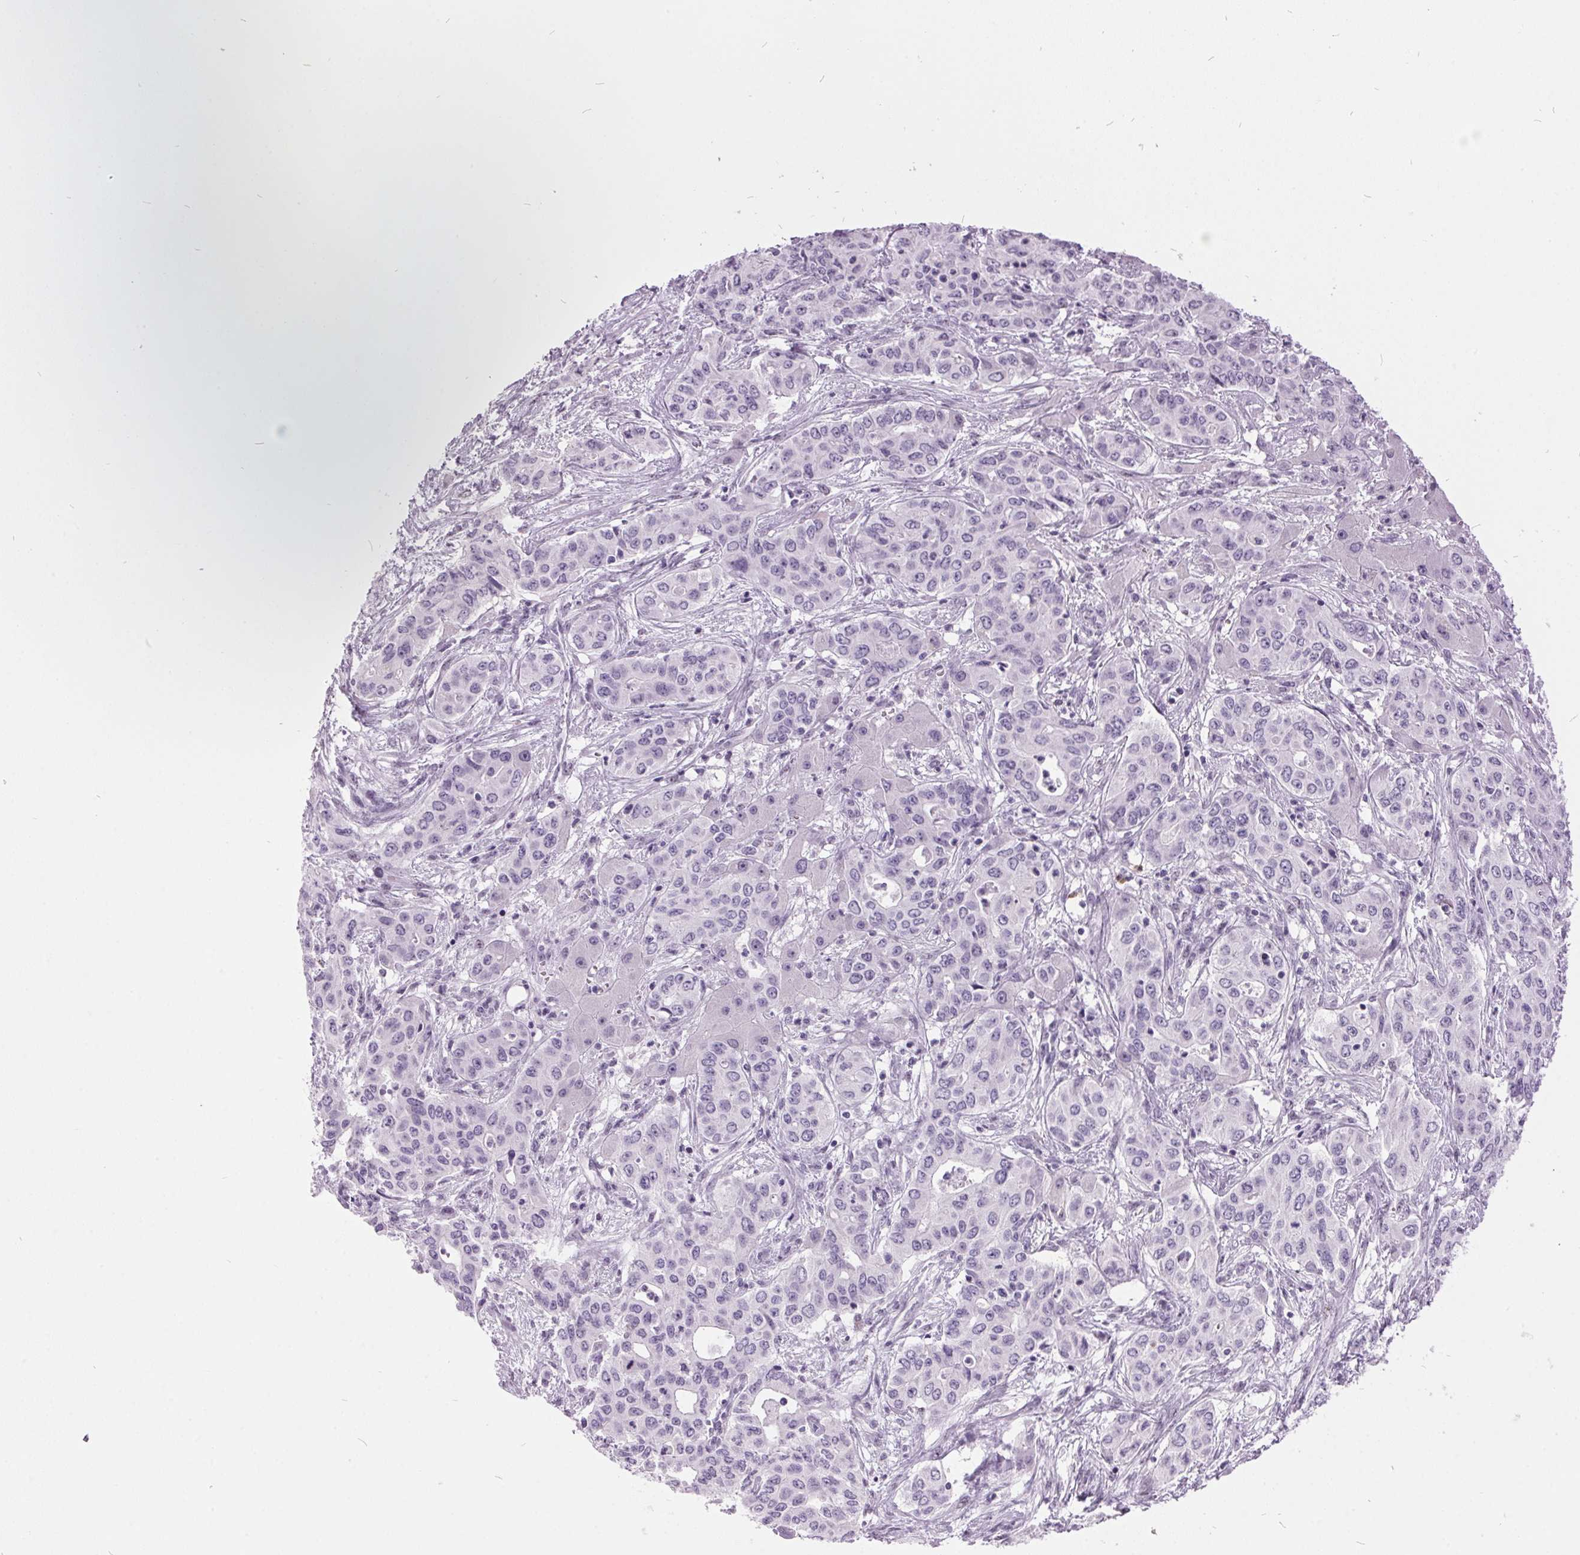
{"staining": {"intensity": "negative", "quantity": "none", "location": "none"}, "tissue": "liver cancer", "cell_type": "Tumor cells", "image_type": "cancer", "snomed": [{"axis": "morphology", "description": "Cholangiocarcinoma"}, {"axis": "topography", "description": "Liver"}], "caption": "Immunohistochemistry photomicrograph of liver cancer stained for a protein (brown), which displays no expression in tumor cells.", "gene": "ODAD2", "patient": {"sex": "female", "age": 65}}